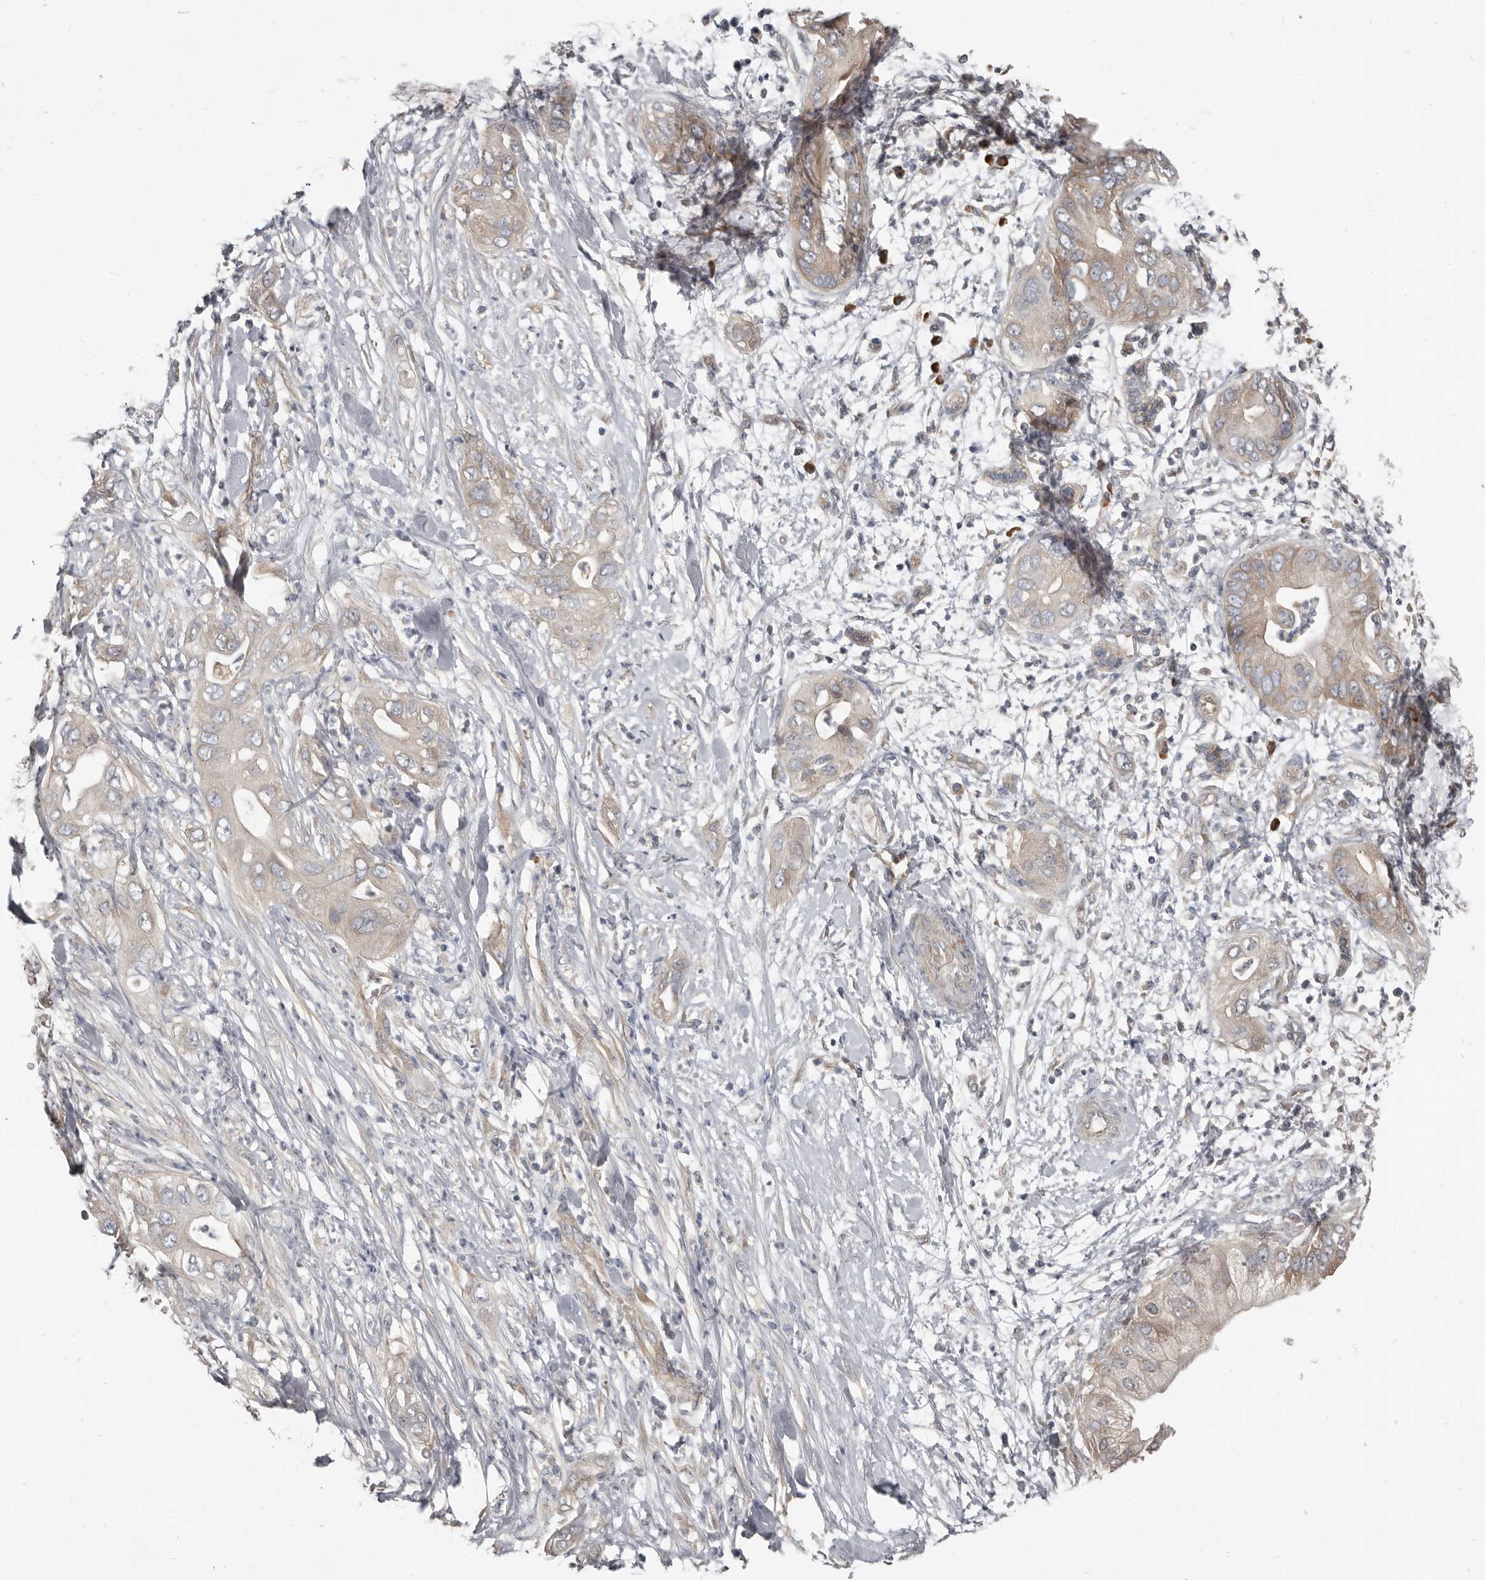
{"staining": {"intensity": "weak", "quantity": "<25%", "location": "cytoplasmic/membranous"}, "tissue": "pancreatic cancer", "cell_type": "Tumor cells", "image_type": "cancer", "snomed": [{"axis": "morphology", "description": "Adenocarcinoma, NOS"}, {"axis": "topography", "description": "Pancreas"}], "caption": "High power microscopy histopathology image of an immunohistochemistry (IHC) photomicrograph of pancreatic adenocarcinoma, revealing no significant staining in tumor cells. (Immunohistochemistry (ihc), brightfield microscopy, high magnification).", "gene": "AKNAD1", "patient": {"sex": "female", "age": 78}}